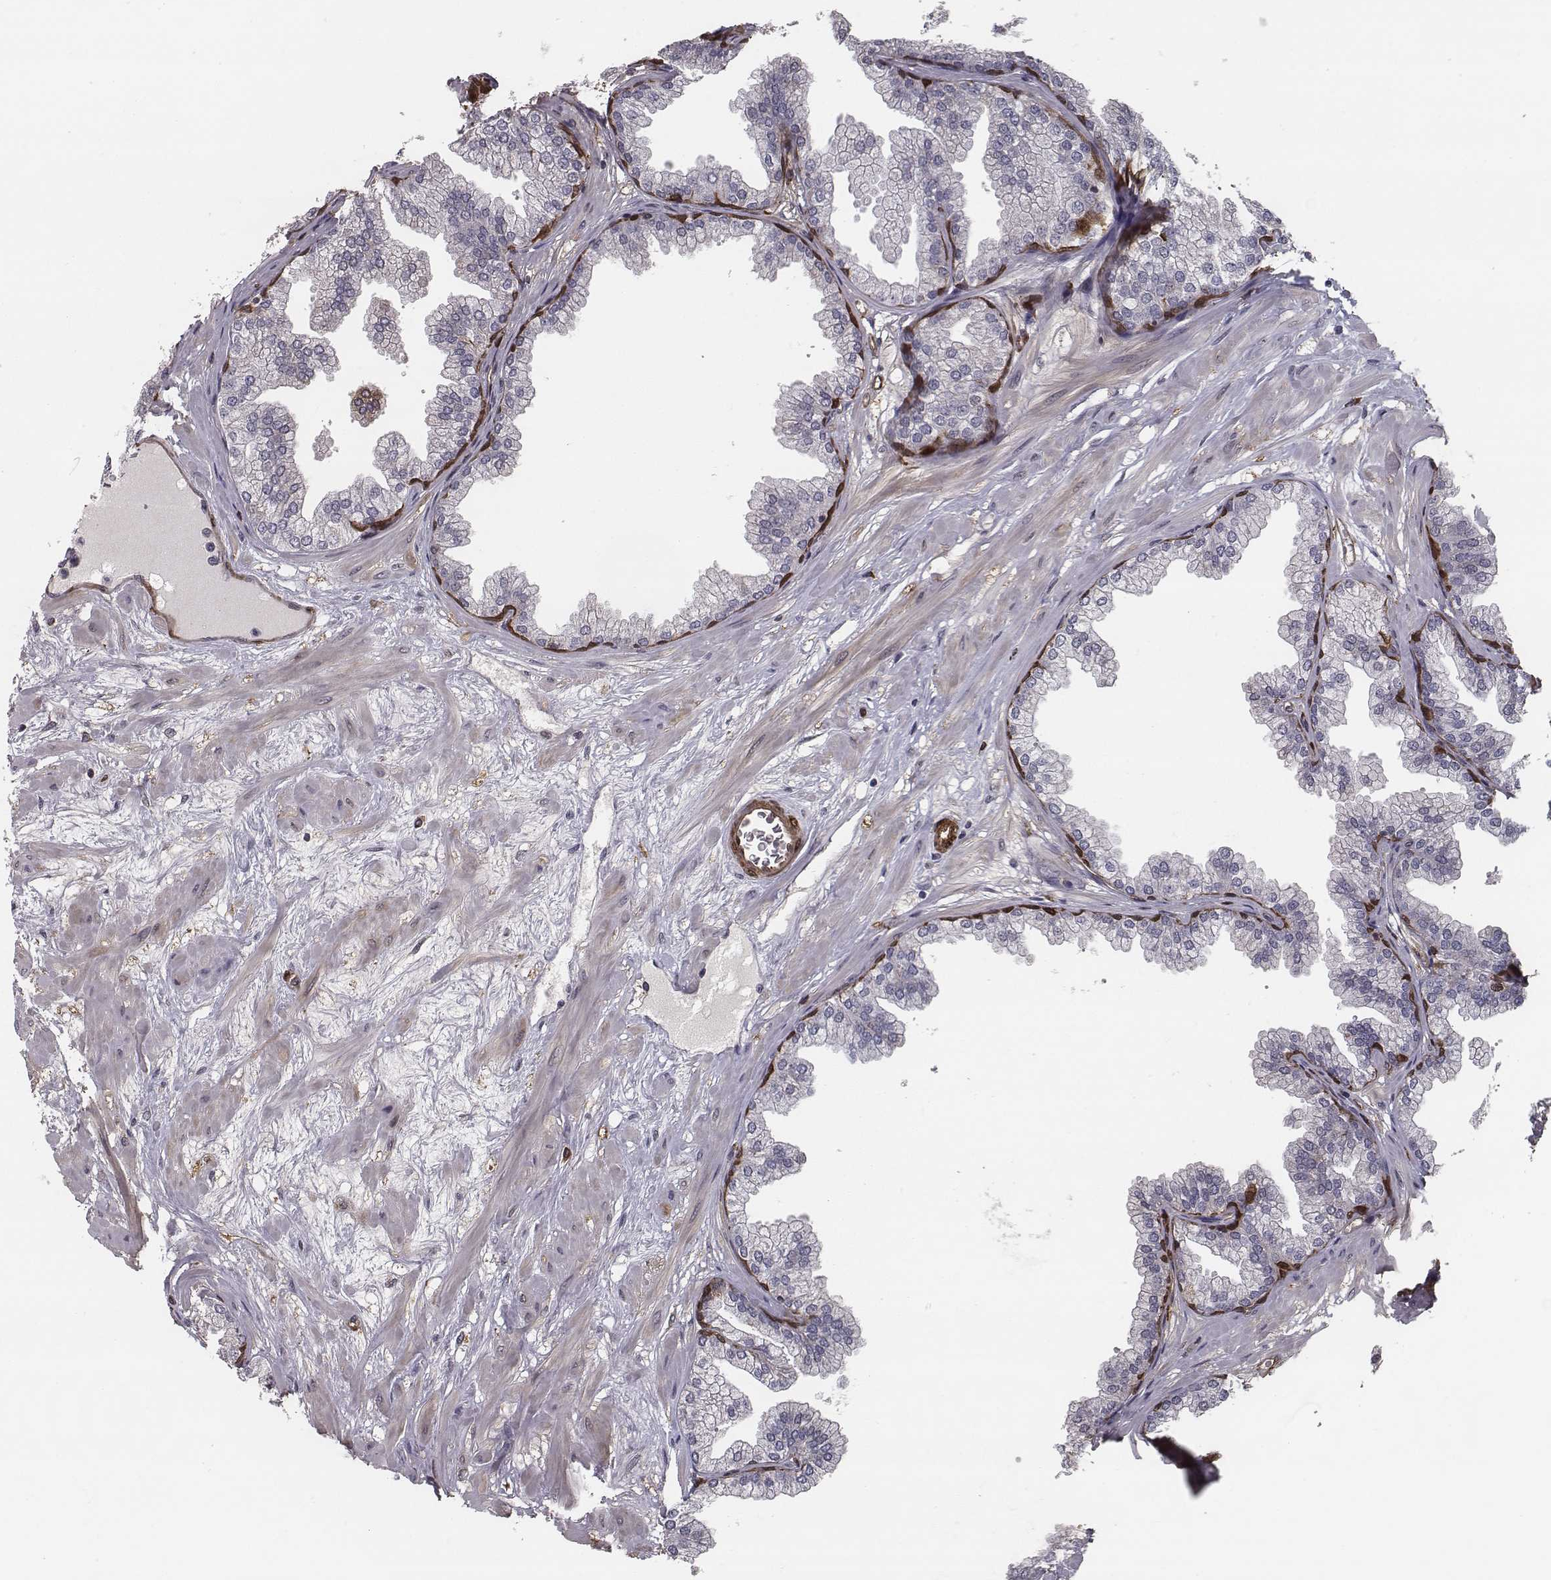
{"staining": {"intensity": "strong", "quantity": "25%-75%", "location": "cytoplasmic/membranous"}, "tissue": "prostate", "cell_type": "Glandular cells", "image_type": "normal", "snomed": [{"axis": "morphology", "description": "Normal tissue, NOS"}, {"axis": "topography", "description": "Prostate"}], "caption": "Glandular cells show high levels of strong cytoplasmic/membranous positivity in approximately 25%-75% of cells in normal prostate.", "gene": "ISYNA1", "patient": {"sex": "male", "age": 37}}